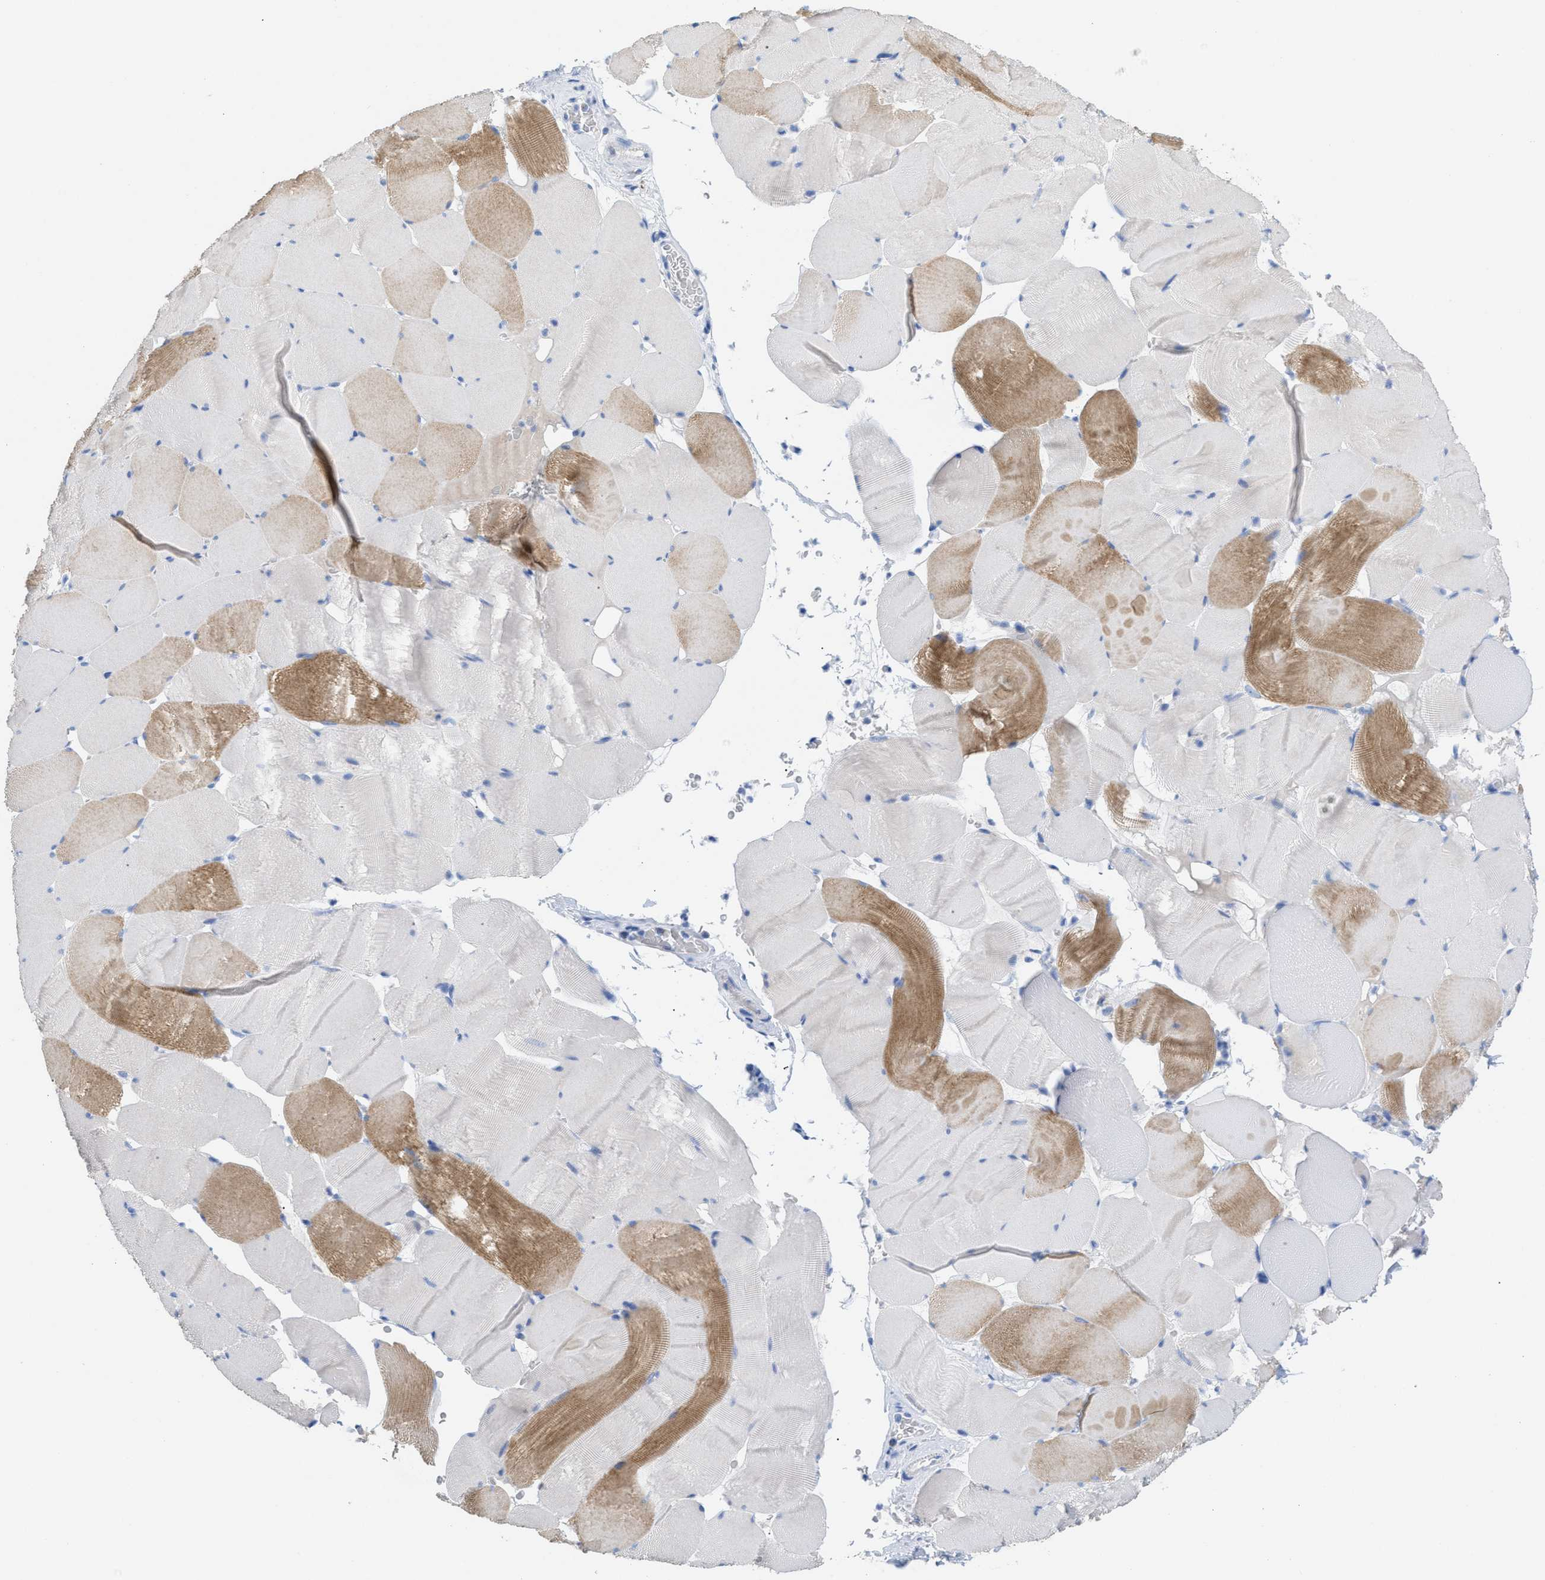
{"staining": {"intensity": "moderate", "quantity": "25%-75%", "location": "cytoplasmic/membranous"}, "tissue": "skeletal muscle", "cell_type": "Myocytes", "image_type": "normal", "snomed": [{"axis": "morphology", "description": "Normal tissue, NOS"}, {"axis": "topography", "description": "Skeletal muscle"}], "caption": "This is a micrograph of immunohistochemistry (IHC) staining of normal skeletal muscle, which shows moderate staining in the cytoplasmic/membranous of myocytes.", "gene": "ANKFN1", "patient": {"sex": "male", "age": 62}}